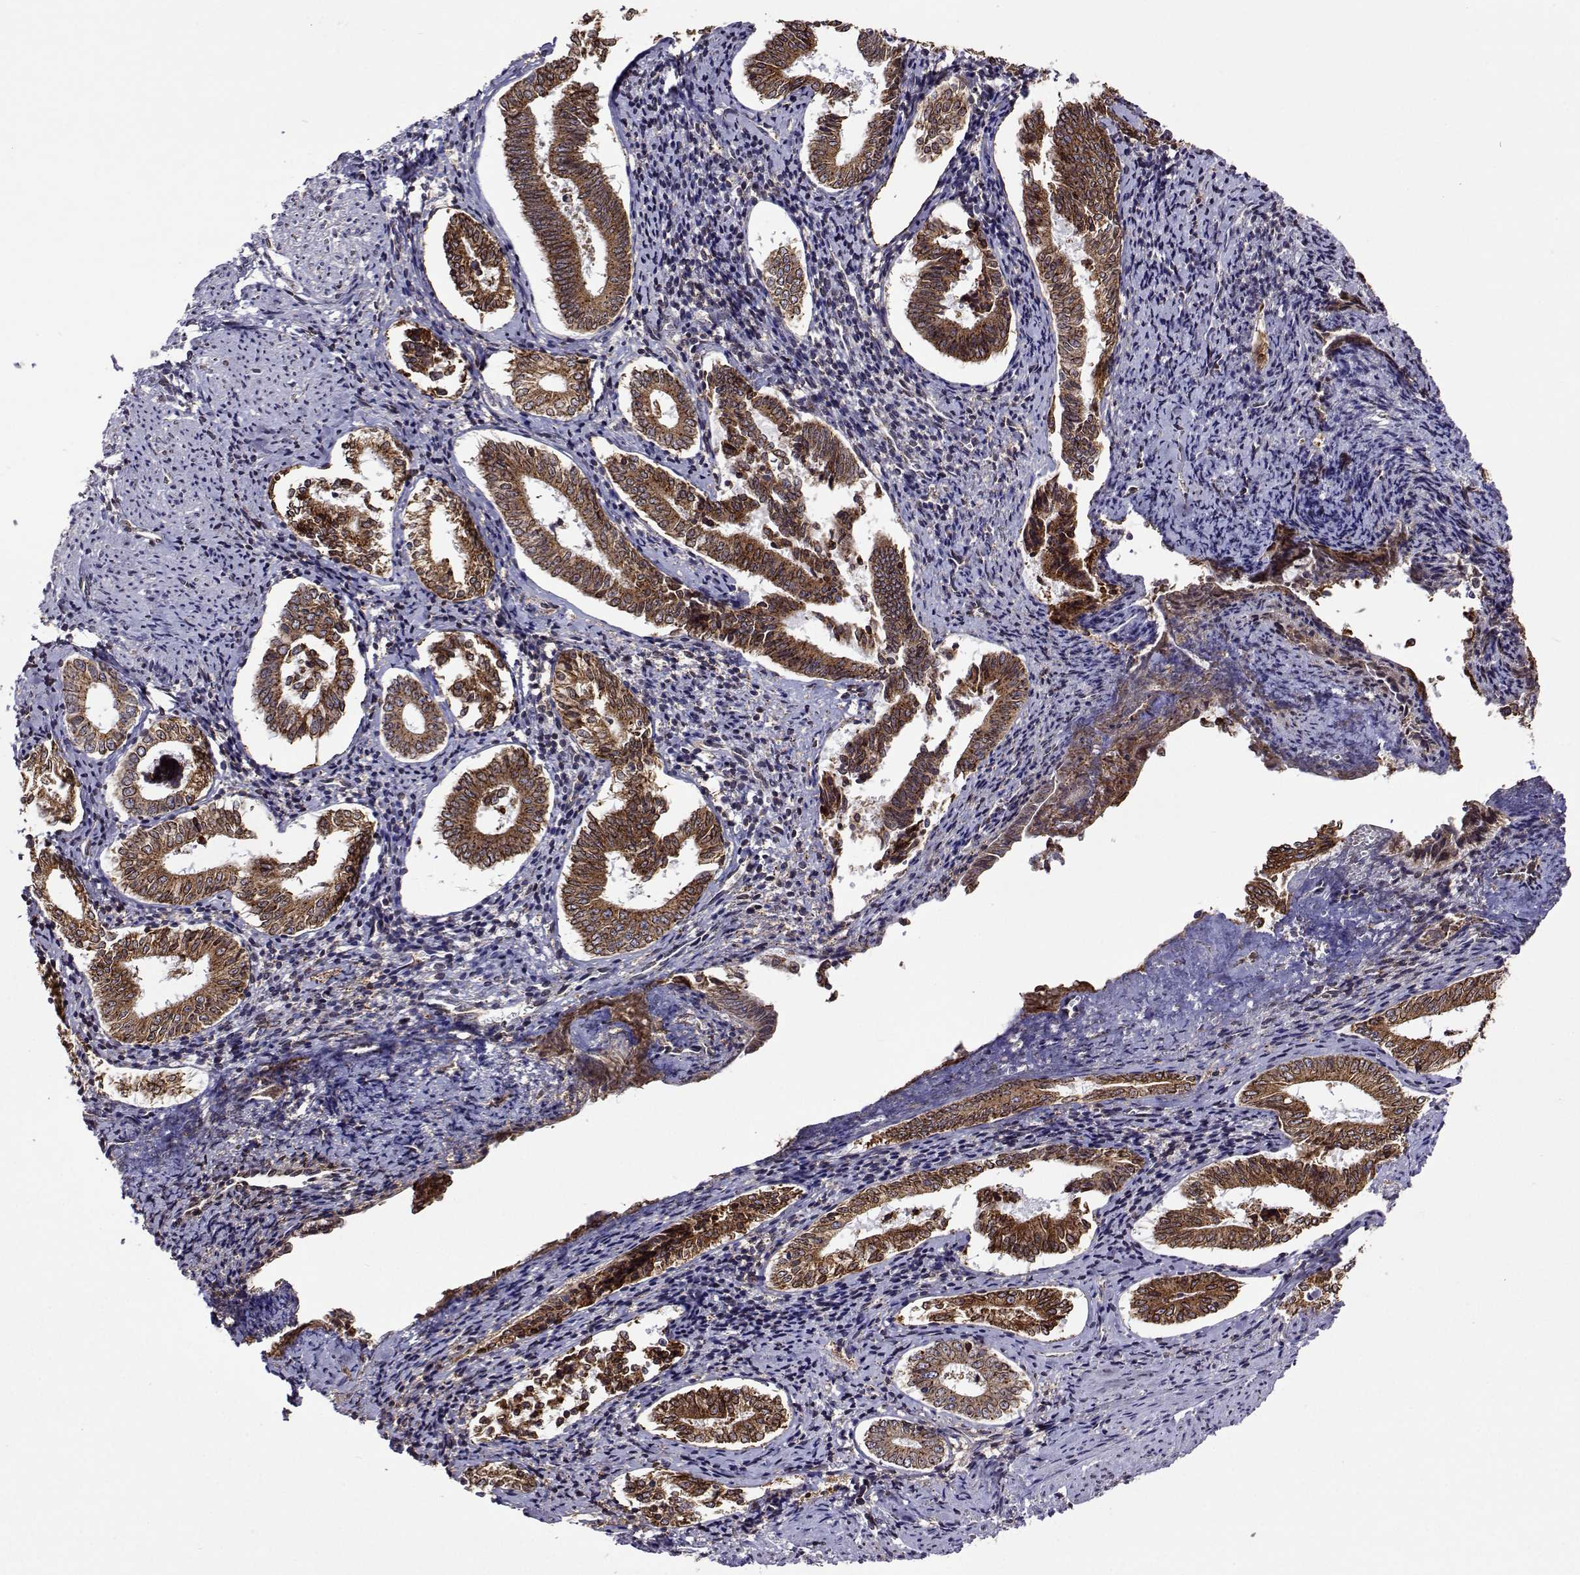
{"staining": {"intensity": "moderate", "quantity": ">75%", "location": "cytoplasmic/membranous"}, "tissue": "cervical cancer", "cell_type": "Tumor cells", "image_type": "cancer", "snomed": [{"axis": "morphology", "description": "Squamous cell carcinoma, NOS"}, {"axis": "topography", "description": "Cervix"}], "caption": "Protein staining shows moderate cytoplasmic/membranous staining in approximately >75% of tumor cells in cervical cancer (squamous cell carcinoma). The staining is performed using DAB brown chromogen to label protein expression. The nuclei are counter-stained blue using hematoxylin.", "gene": "PGRMC2", "patient": {"sex": "female", "age": 59}}